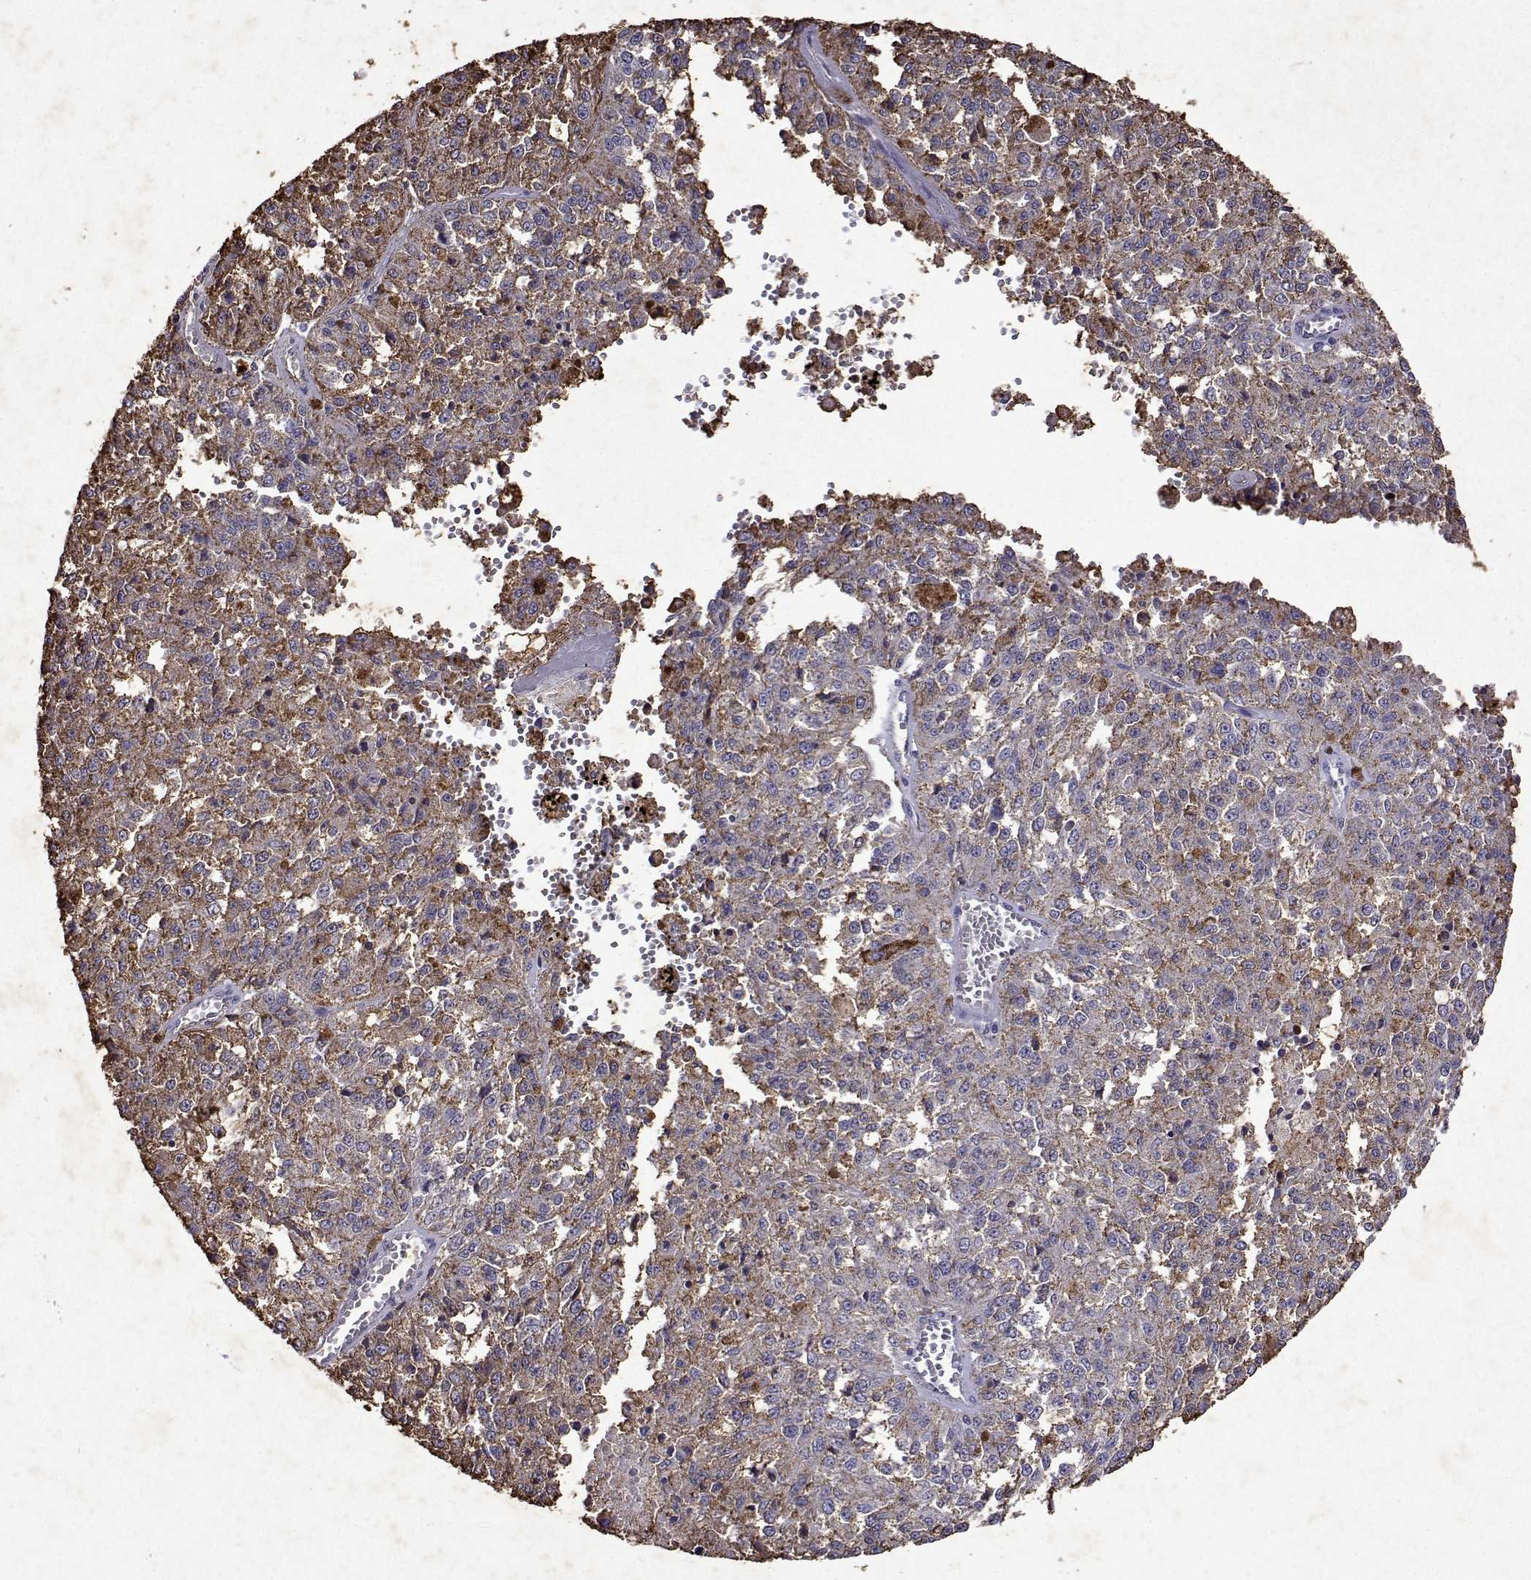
{"staining": {"intensity": "moderate", "quantity": "25%-75%", "location": "cytoplasmic/membranous"}, "tissue": "melanoma", "cell_type": "Tumor cells", "image_type": "cancer", "snomed": [{"axis": "morphology", "description": "Malignant melanoma, Metastatic site"}, {"axis": "topography", "description": "Lymph node"}], "caption": "Immunohistochemical staining of human melanoma exhibits medium levels of moderate cytoplasmic/membranous staining in approximately 25%-75% of tumor cells. (DAB (3,3'-diaminobenzidine) = brown stain, brightfield microscopy at high magnification).", "gene": "DUSP28", "patient": {"sex": "female", "age": 64}}